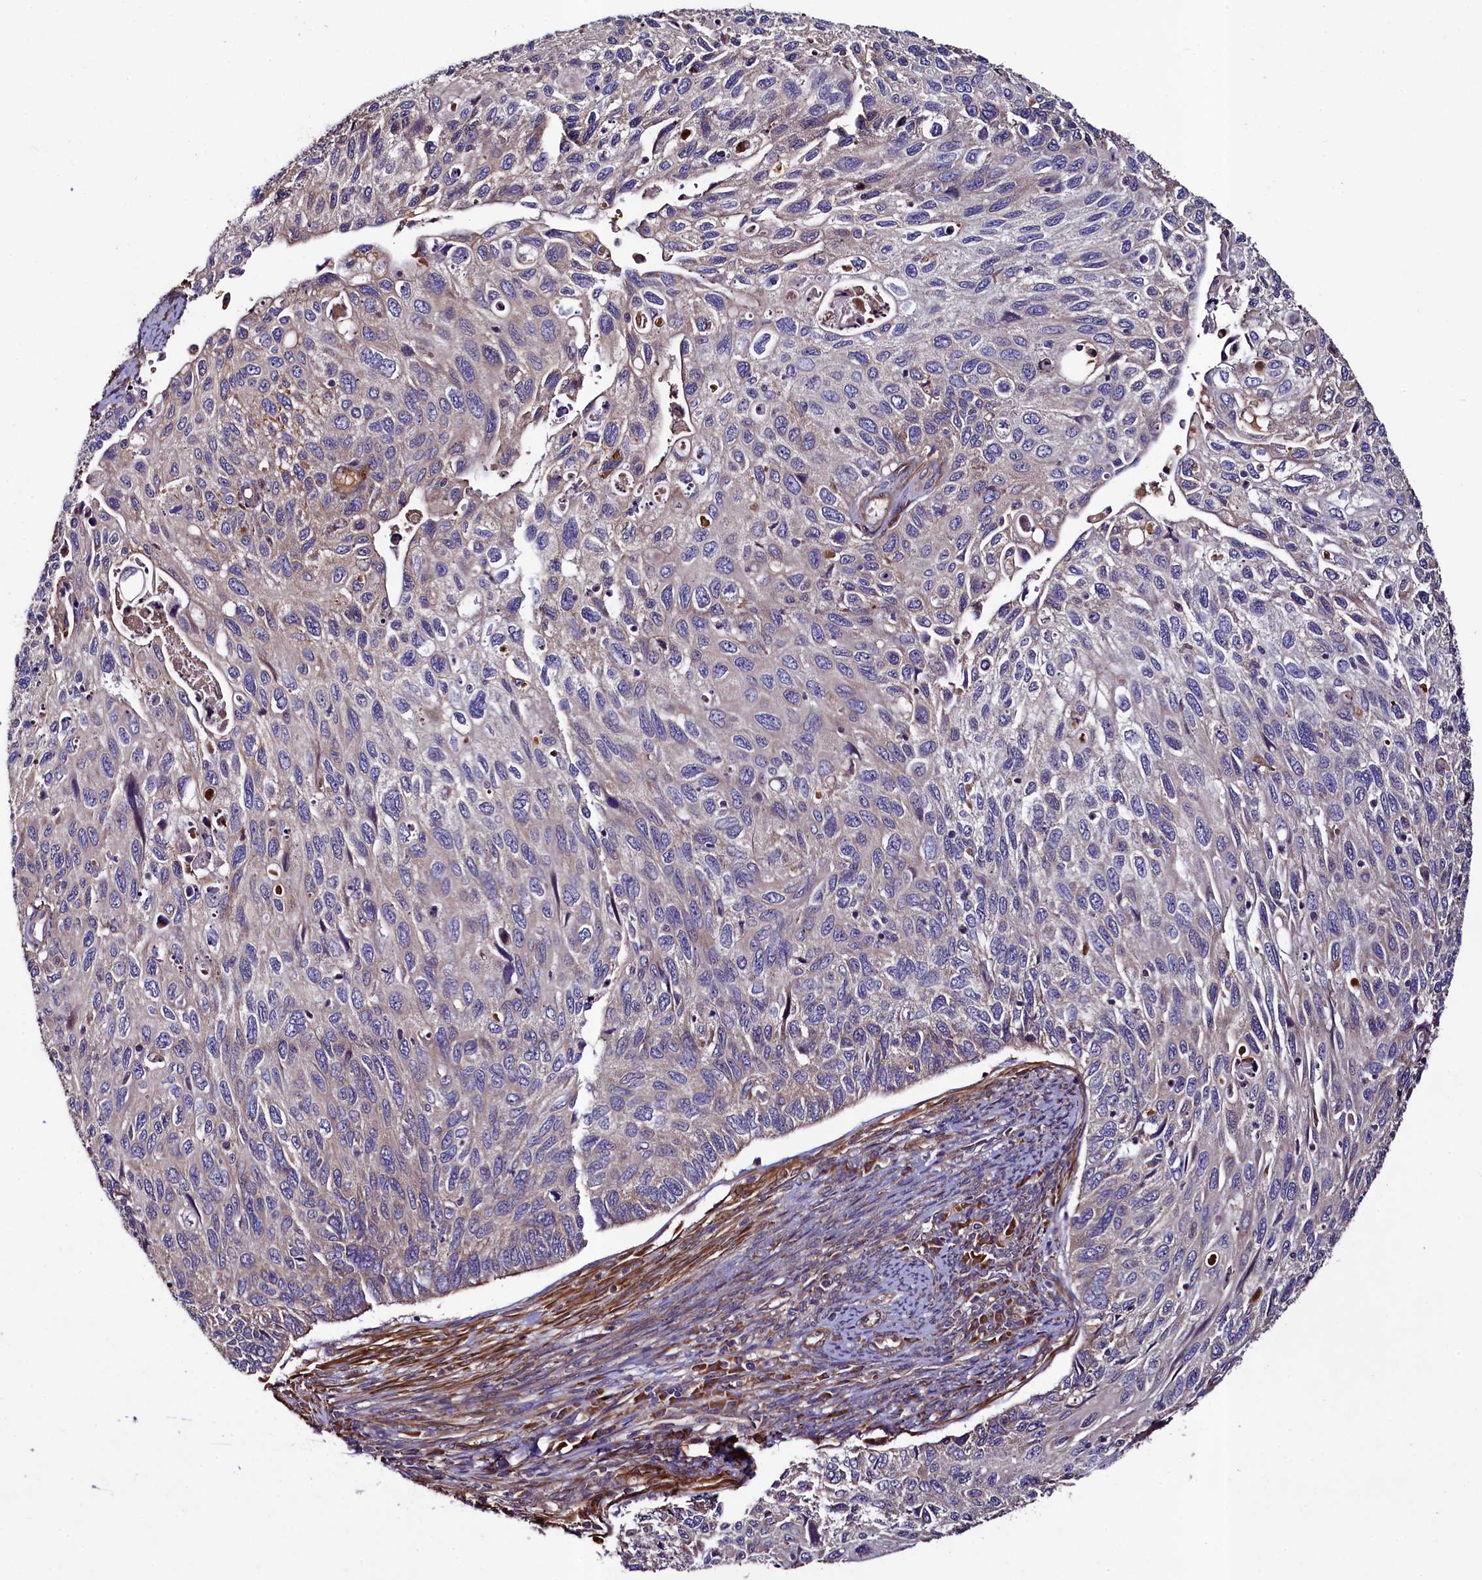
{"staining": {"intensity": "negative", "quantity": "none", "location": "none"}, "tissue": "cervical cancer", "cell_type": "Tumor cells", "image_type": "cancer", "snomed": [{"axis": "morphology", "description": "Squamous cell carcinoma, NOS"}, {"axis": "topography", "description": "Cervix"}], "caption": "The IHC histopathology image has no significant positivity in tumor cells of squamous cell carcinoma (cervical) tissue.", "gene": "CCDC102A", "patient": {"sex": "female", "age": 70}}